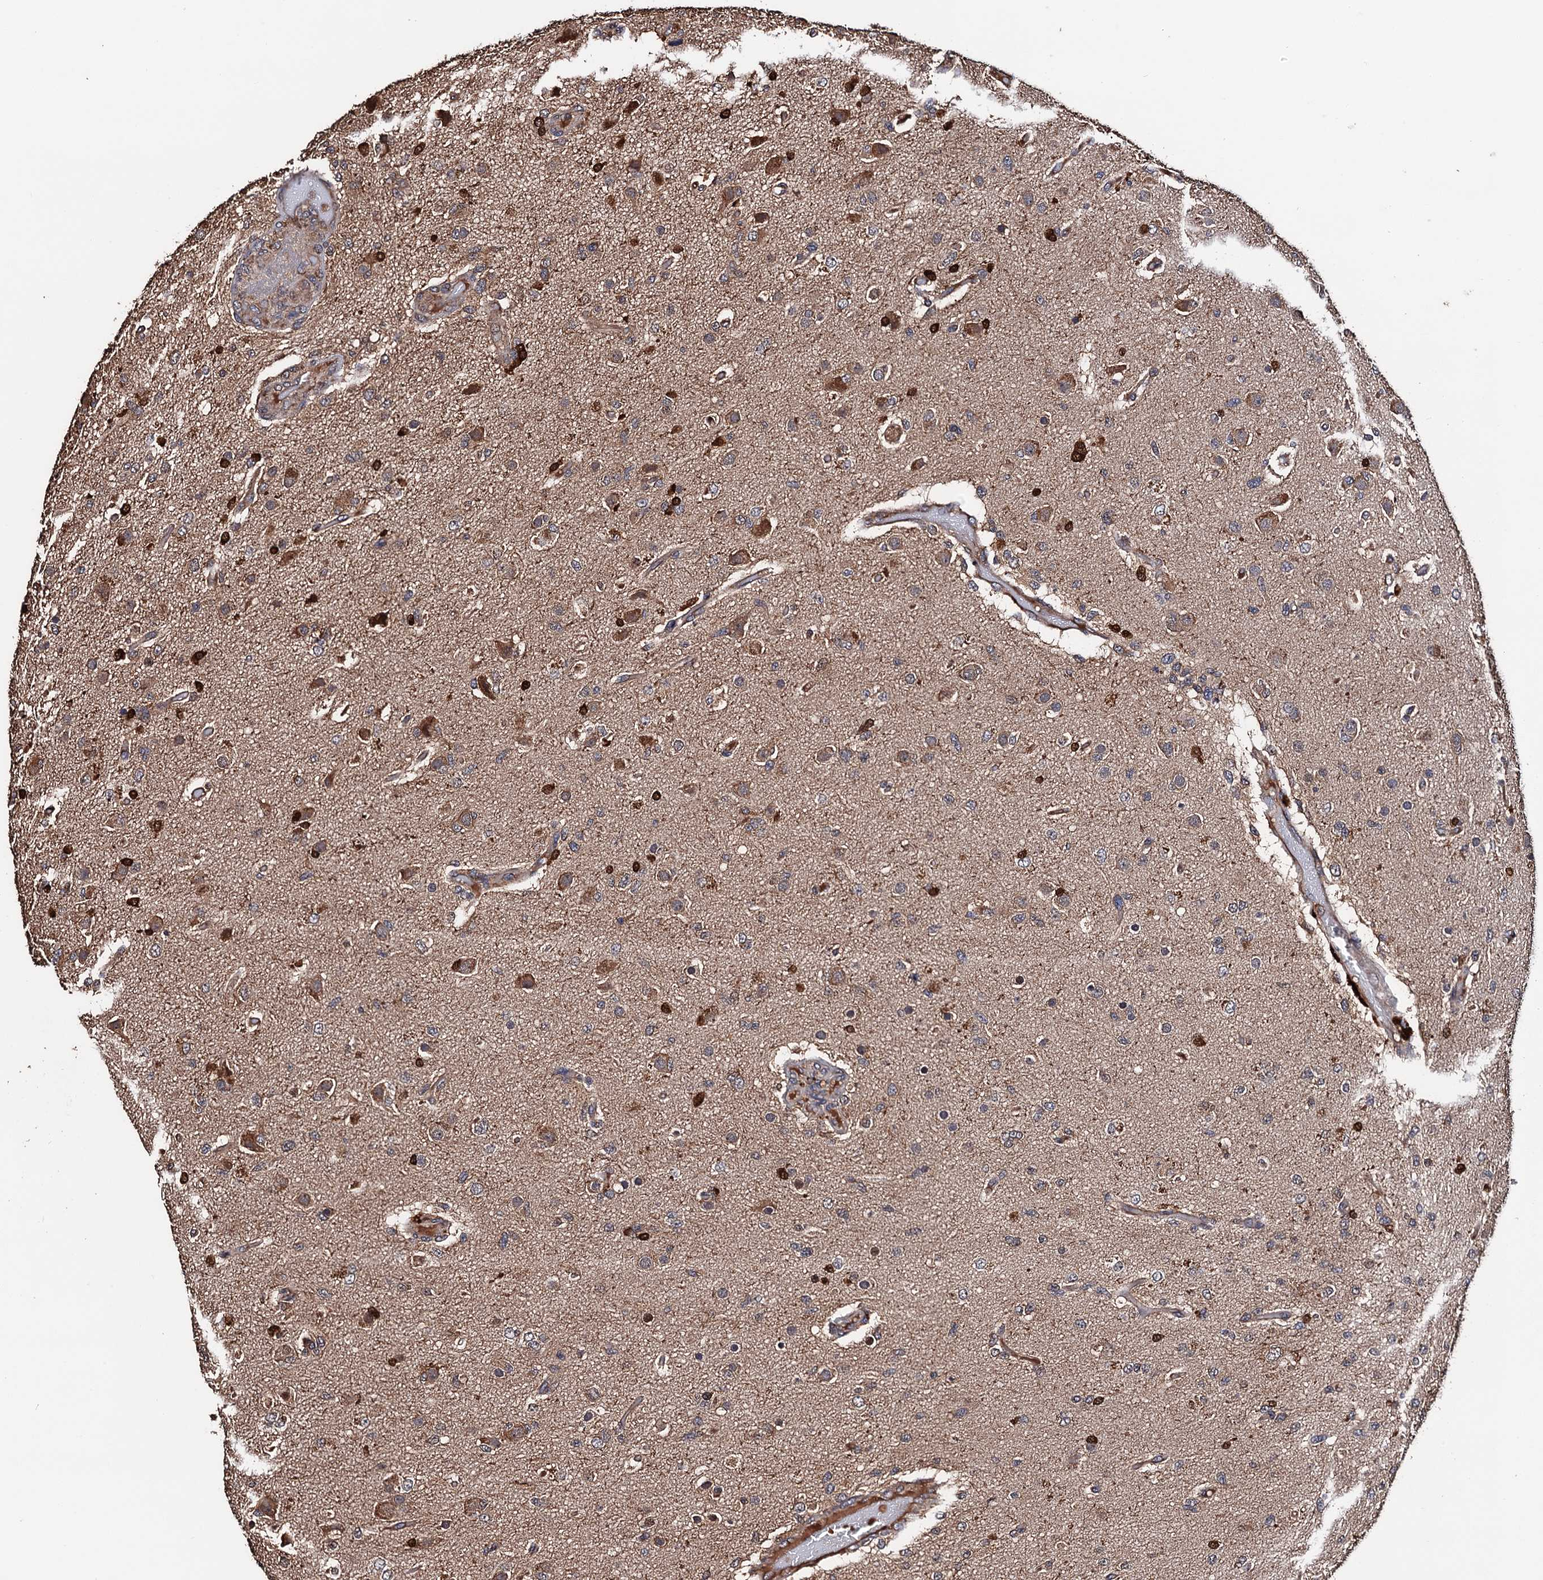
{"staining": {"intensity": "strong", "quantity": "<25%", "location": "cytoplasmic/membranous"}, "tissue": "glioma", "cell_type": "Tumor cells", "image_type": "cancer", "snomed": [{"axis": "morphology", "description": "Glioma, malignant, High grade"}, {"axis": "topography", "description": "Brain"}], "caption": "Protein analysis of malignant high-grade glioma tissue exhibits strong cytoplasmic/membranous expression in about <25% of tumor cells.", "gene": "RGS11", "patient": {"sex": "female", "age": 74}}